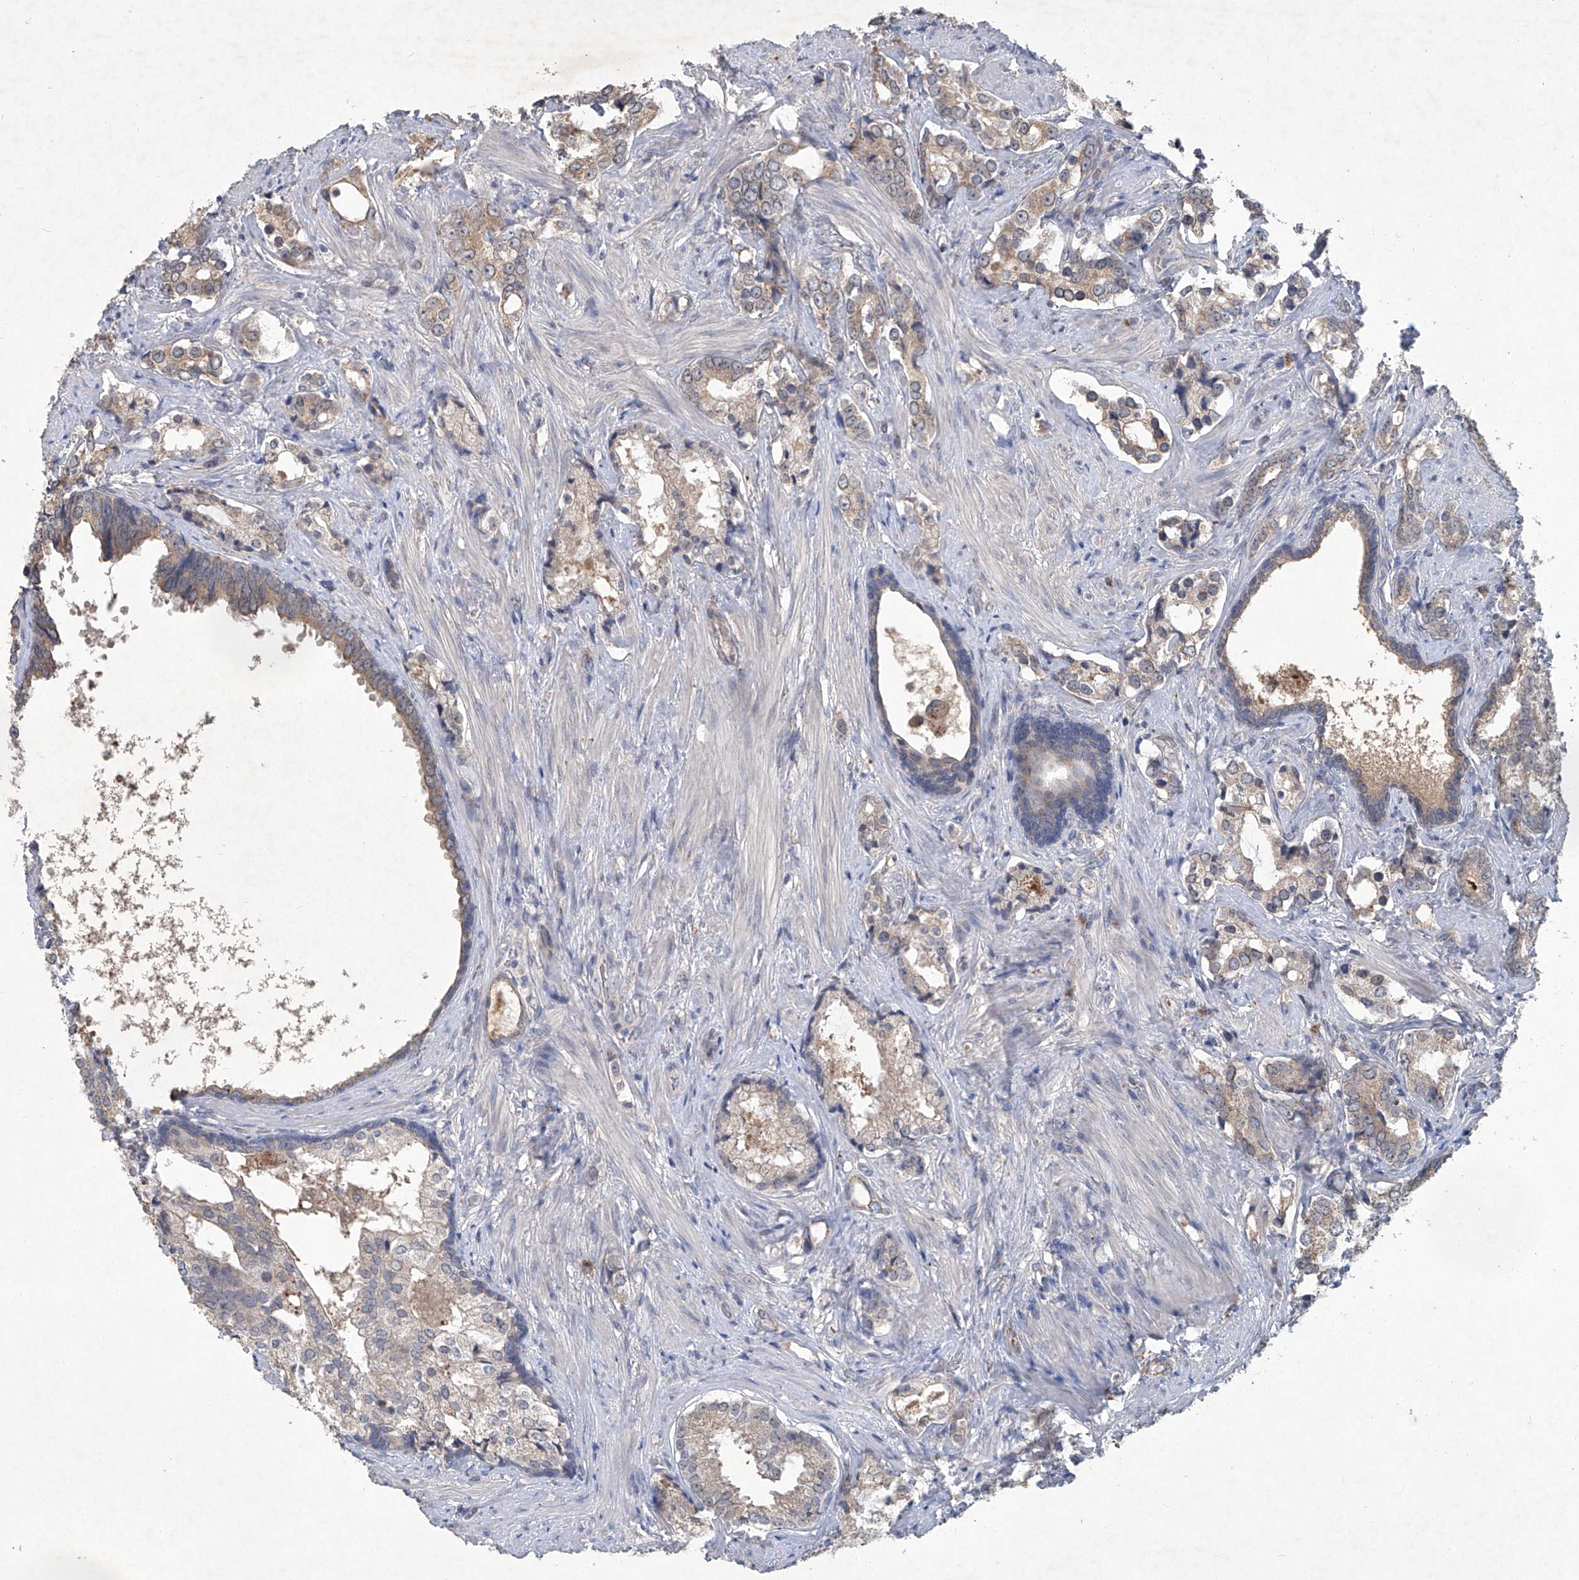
{"staining": {"intensity": "weak", "quantity": "25%-75%", "location": "cytoplasmic/membranous"}, "tissue": "prostate cancer", "cell_type": "Tumor cells", "image_type": "cancer", "snomed": [{"axis": "morphology", "description": "Adenocarcinoma, High grade"}, {"axis": "topography", "description": "Prostate"}], "caption": "This is a histology image of immunohistochemistry staining of prostate cancer, which shows weak positivity in the cytoplasmic/membranous of tumor cells.", "gene": "PCSK5", "patient": {"sex": "male", "age": 58}}